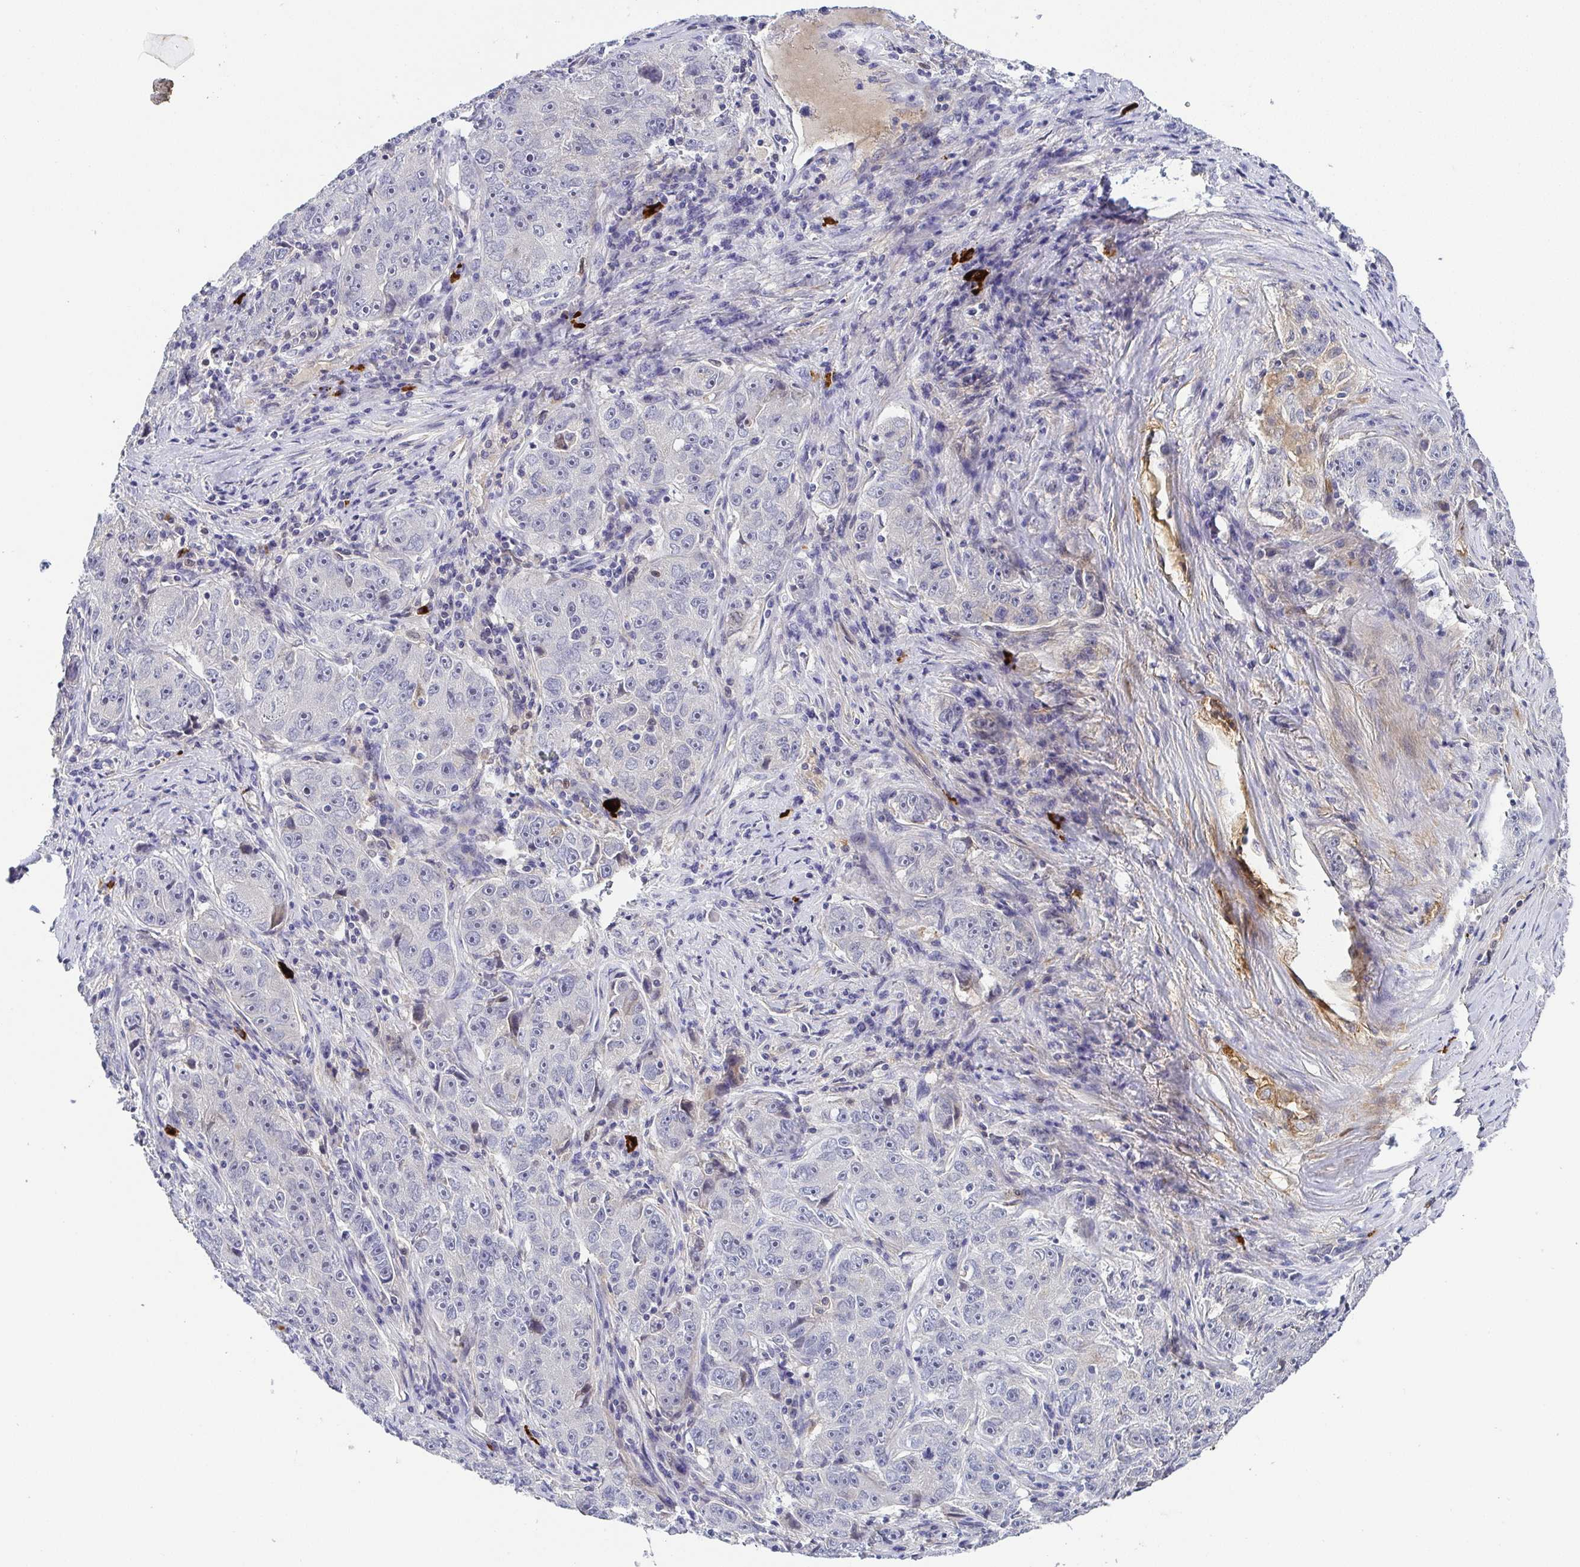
{"staining": {"intensity": "negative", "quantity": "none", "location": "none"}, "tissue": "lung cancer", "cell_type": "Tumor cells", "image_type": "cancer", "snomed": [{"axis": "morphology", "description": "Normal morphology"}, {"axis": "morphology", "description": "Adenocarcinoma, NOS"}, {"axis": "topography", "description": "Lymph node"}, {"axis": "topography", "description": "Lung"}], "caption": "Immunohistochemical staining of lung cancer reveals no significant expression in tumor cells.", "gene": "RNASE7", "patient": {"sex": "female", "age": 57}}